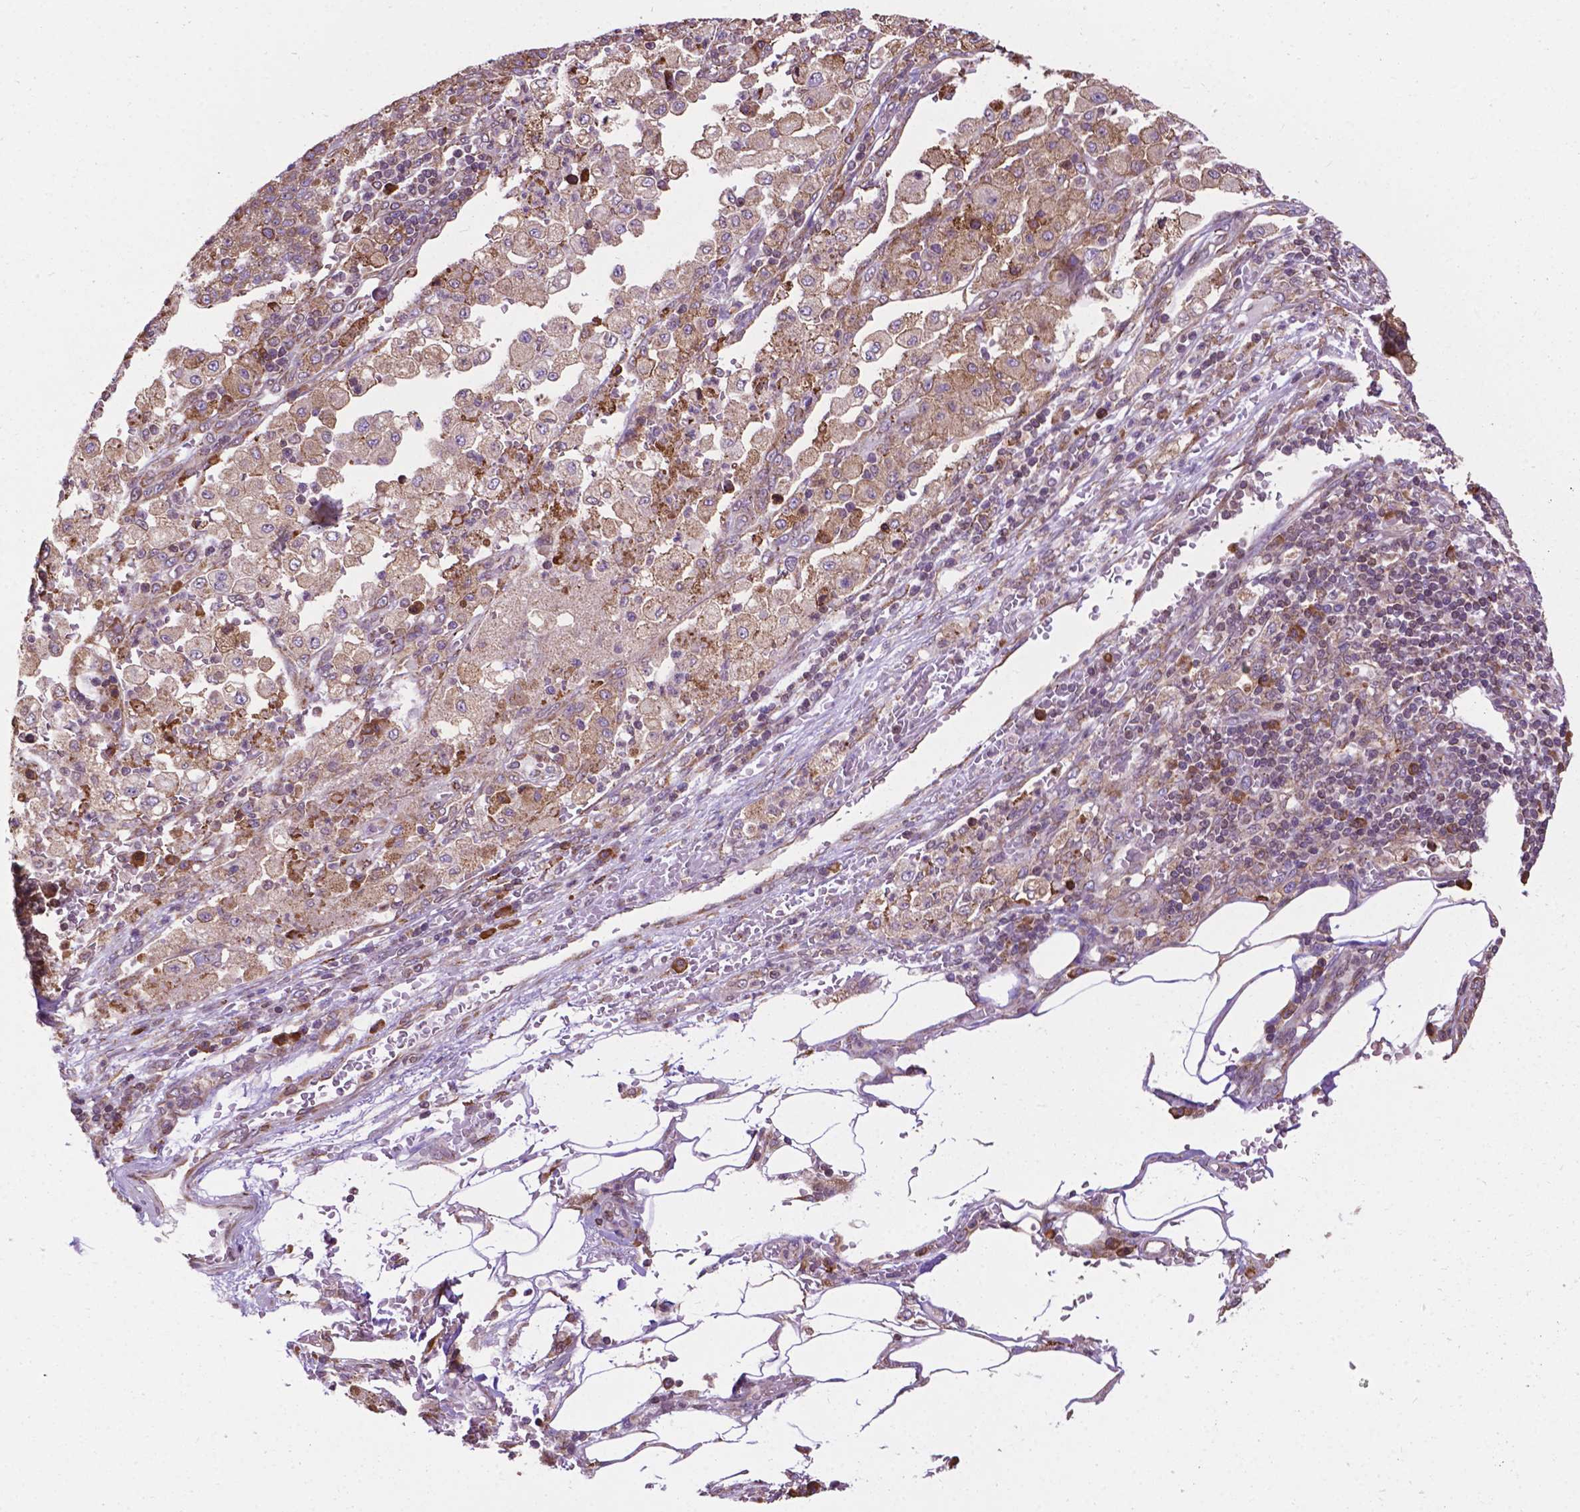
{"staining": {"intensity": "weak", "quantity": "<25%", "location": "cytoplasmic/membranous"}, "tissue": "pancreatic cancer", "cell_type": "Tumor cells", "image_type": "cancer", "snomed": [{"axis": "morphology", "description": "Adenocarcinoma, NOS"}, {"axis": "topography", "description": "Pancreas"}], "caption": "Pancreatic cancer was stained to show a protein in brown. There is no significant expression in tumor cells.", "gene": "GANAB", "patient": {"sex": "female", "age": 61}}